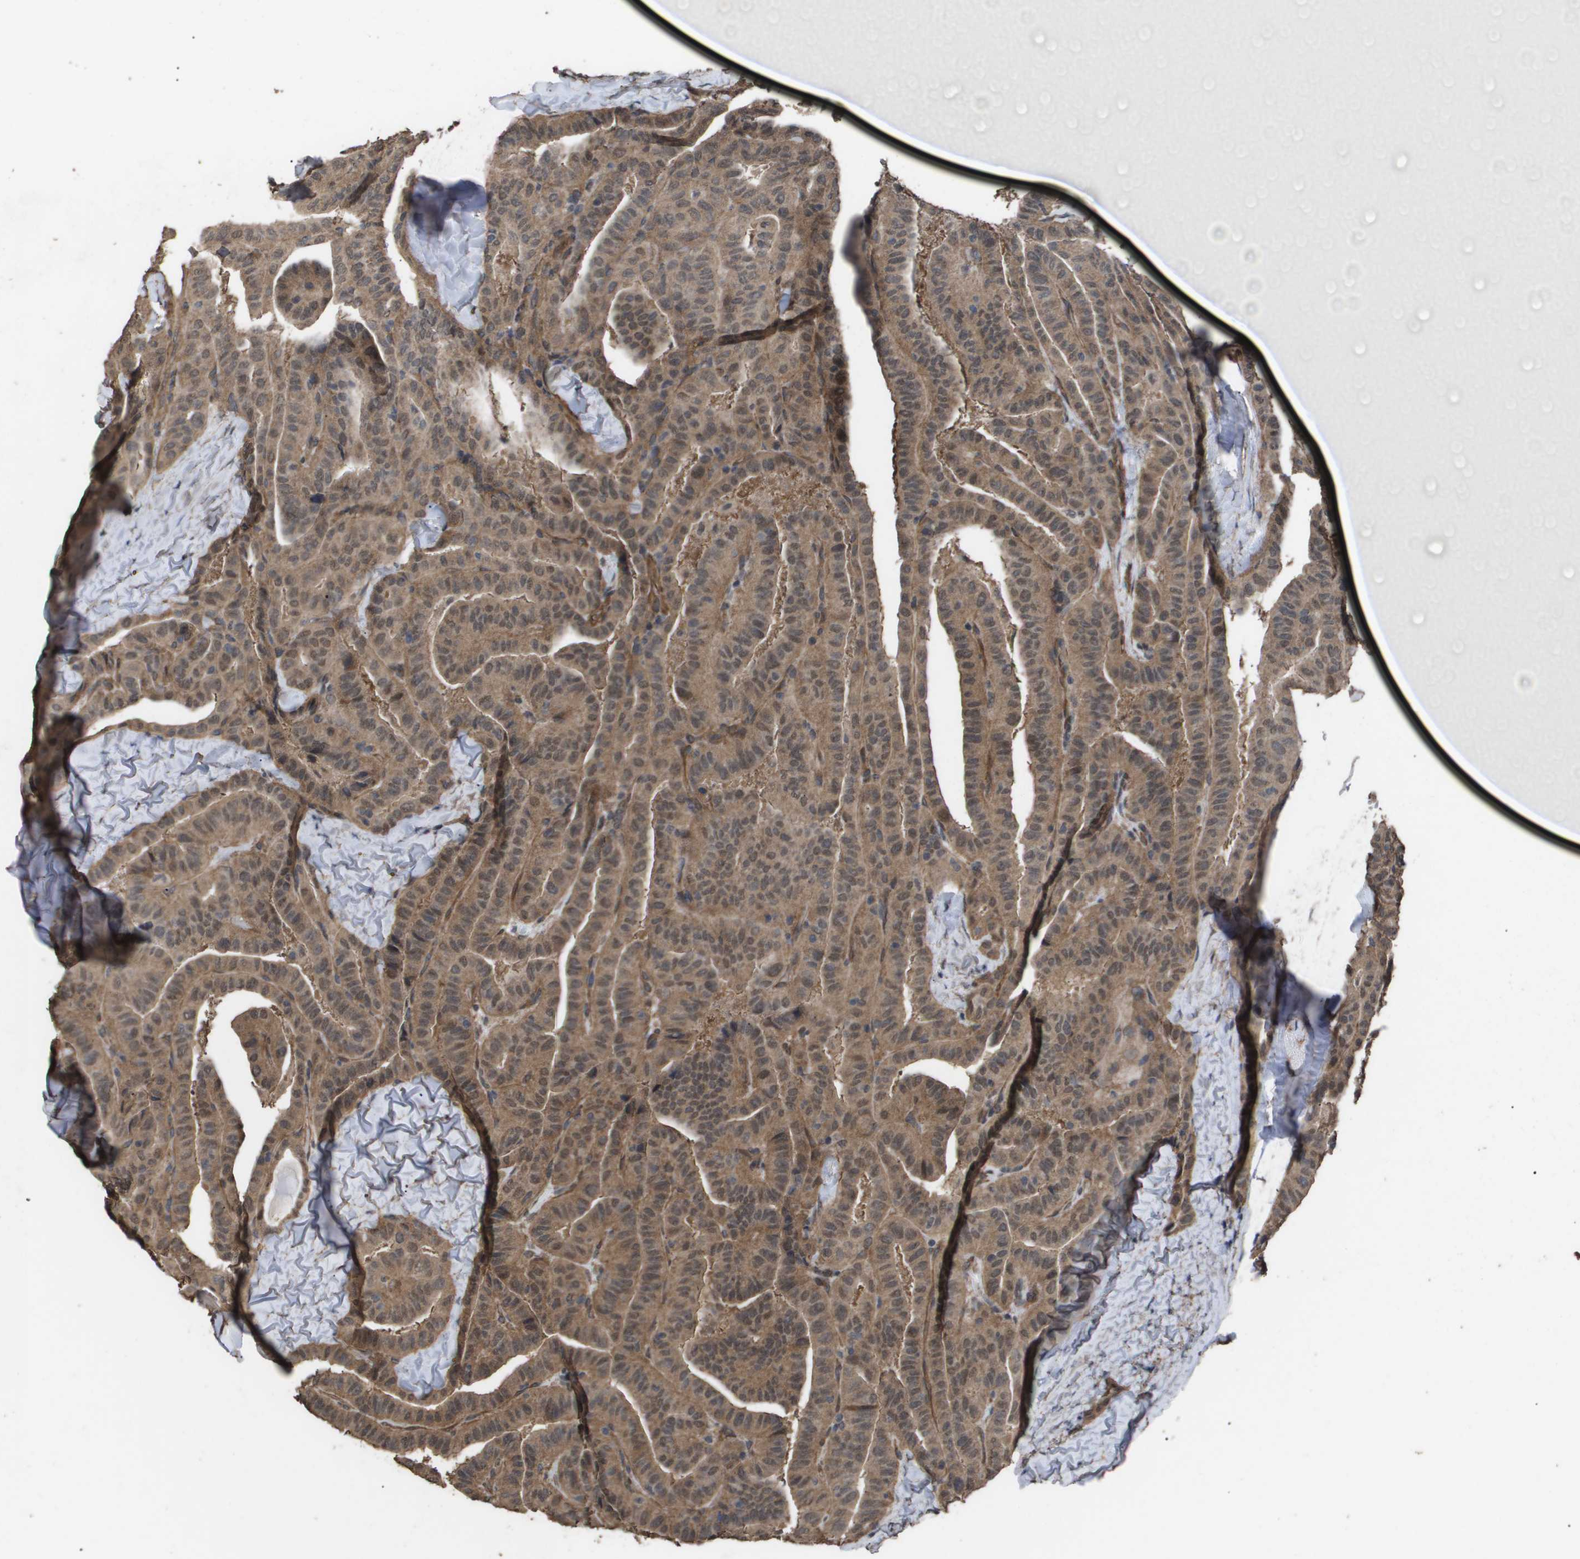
{"staining": {"intensity": "moderate", "quantity": ">75%", "location": "cytoplasmic/membranous,nuclear"}, "tissue": "thyroid cancer", "cell_type": "Tumor cells", "image_type": "cancer", "snomed": [{"axis": "morphology", "description": "Papillary adenocarcinoma, NOS"}, {"axis": "topography", "description": "Thyroid gland"}], "caption": "High-magnification brightfield microscopy of thyroid cancer stained with DAB (brown) and counterstained with hematoxylin (blue). tumor cells exhibit moderate cytoplasmic/membranous and nuclear positivity is present in approximately>75% of cells. The protein of interest is stained brown, and the nuclei are stained in blue (DAB (3,3'-diaminobenzidine) IHC with brightfield microscopy, high magnification).", "gene": "CUL5", "patient": {"sex": "male", "age": 77}}